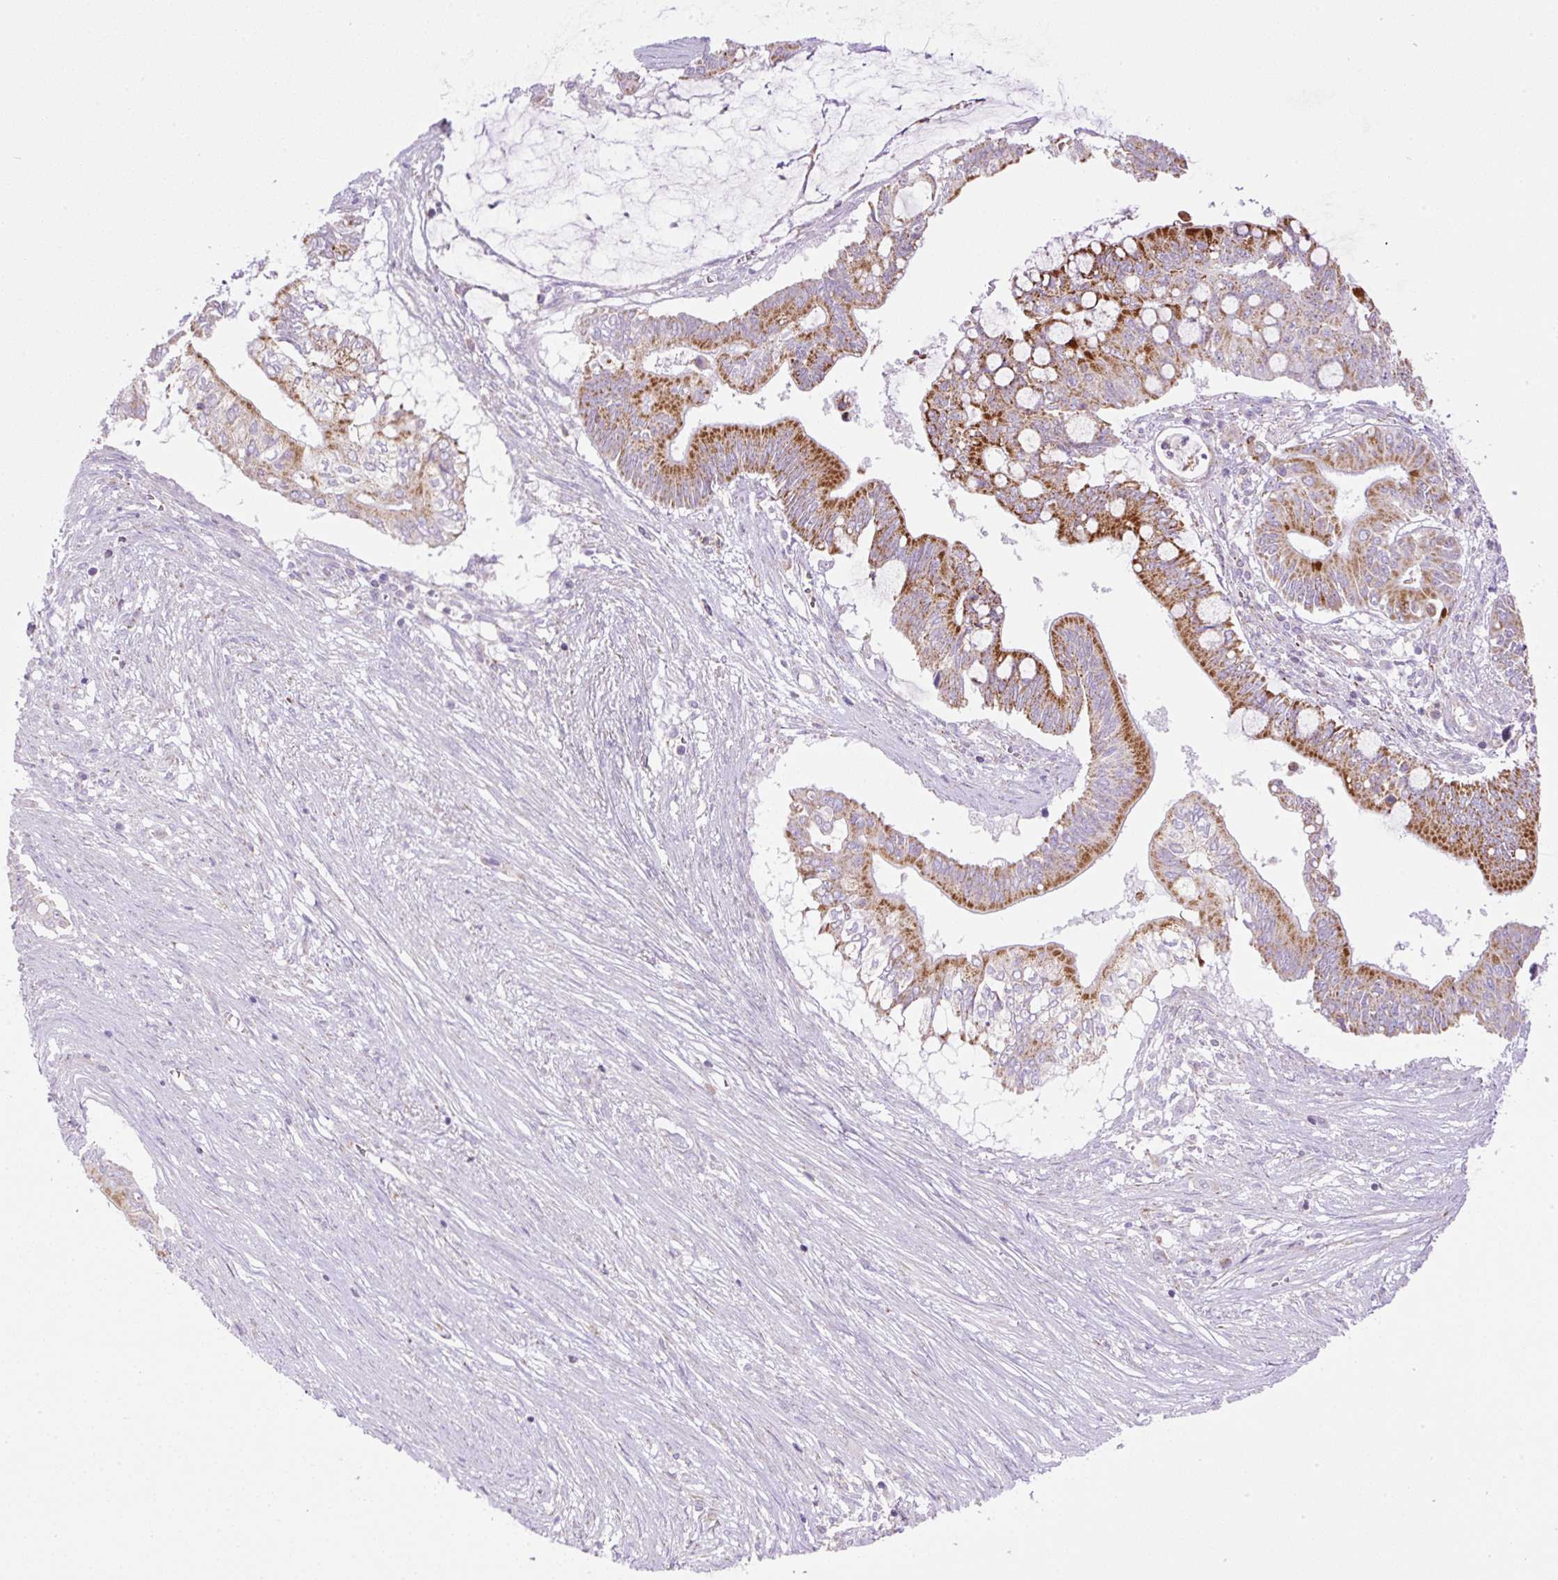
{"staining": {"intensity": "strong", "quantity": ">75%", "location": "cytoplasmic/membranous"}, "tissue": "pancreatic cancer", "cell_type": "Tumor cells", "image_type": "cancer", "snomed": [{"axis": "morphology", "description": "Adenocarcinoma, NOS"}, {"axis": "topography", "description": "Pancreas"}], "caption": "Immunohistochemical staining of human pancreatic cancer (adenocarcinoma) reveals high levels of strong cytoplasmic/membranous staining in approximately >75% of tumor cells. Nuclei are stained in blue.", "gene": "NF1", "patient": {"sex": "male", "age": 68}}